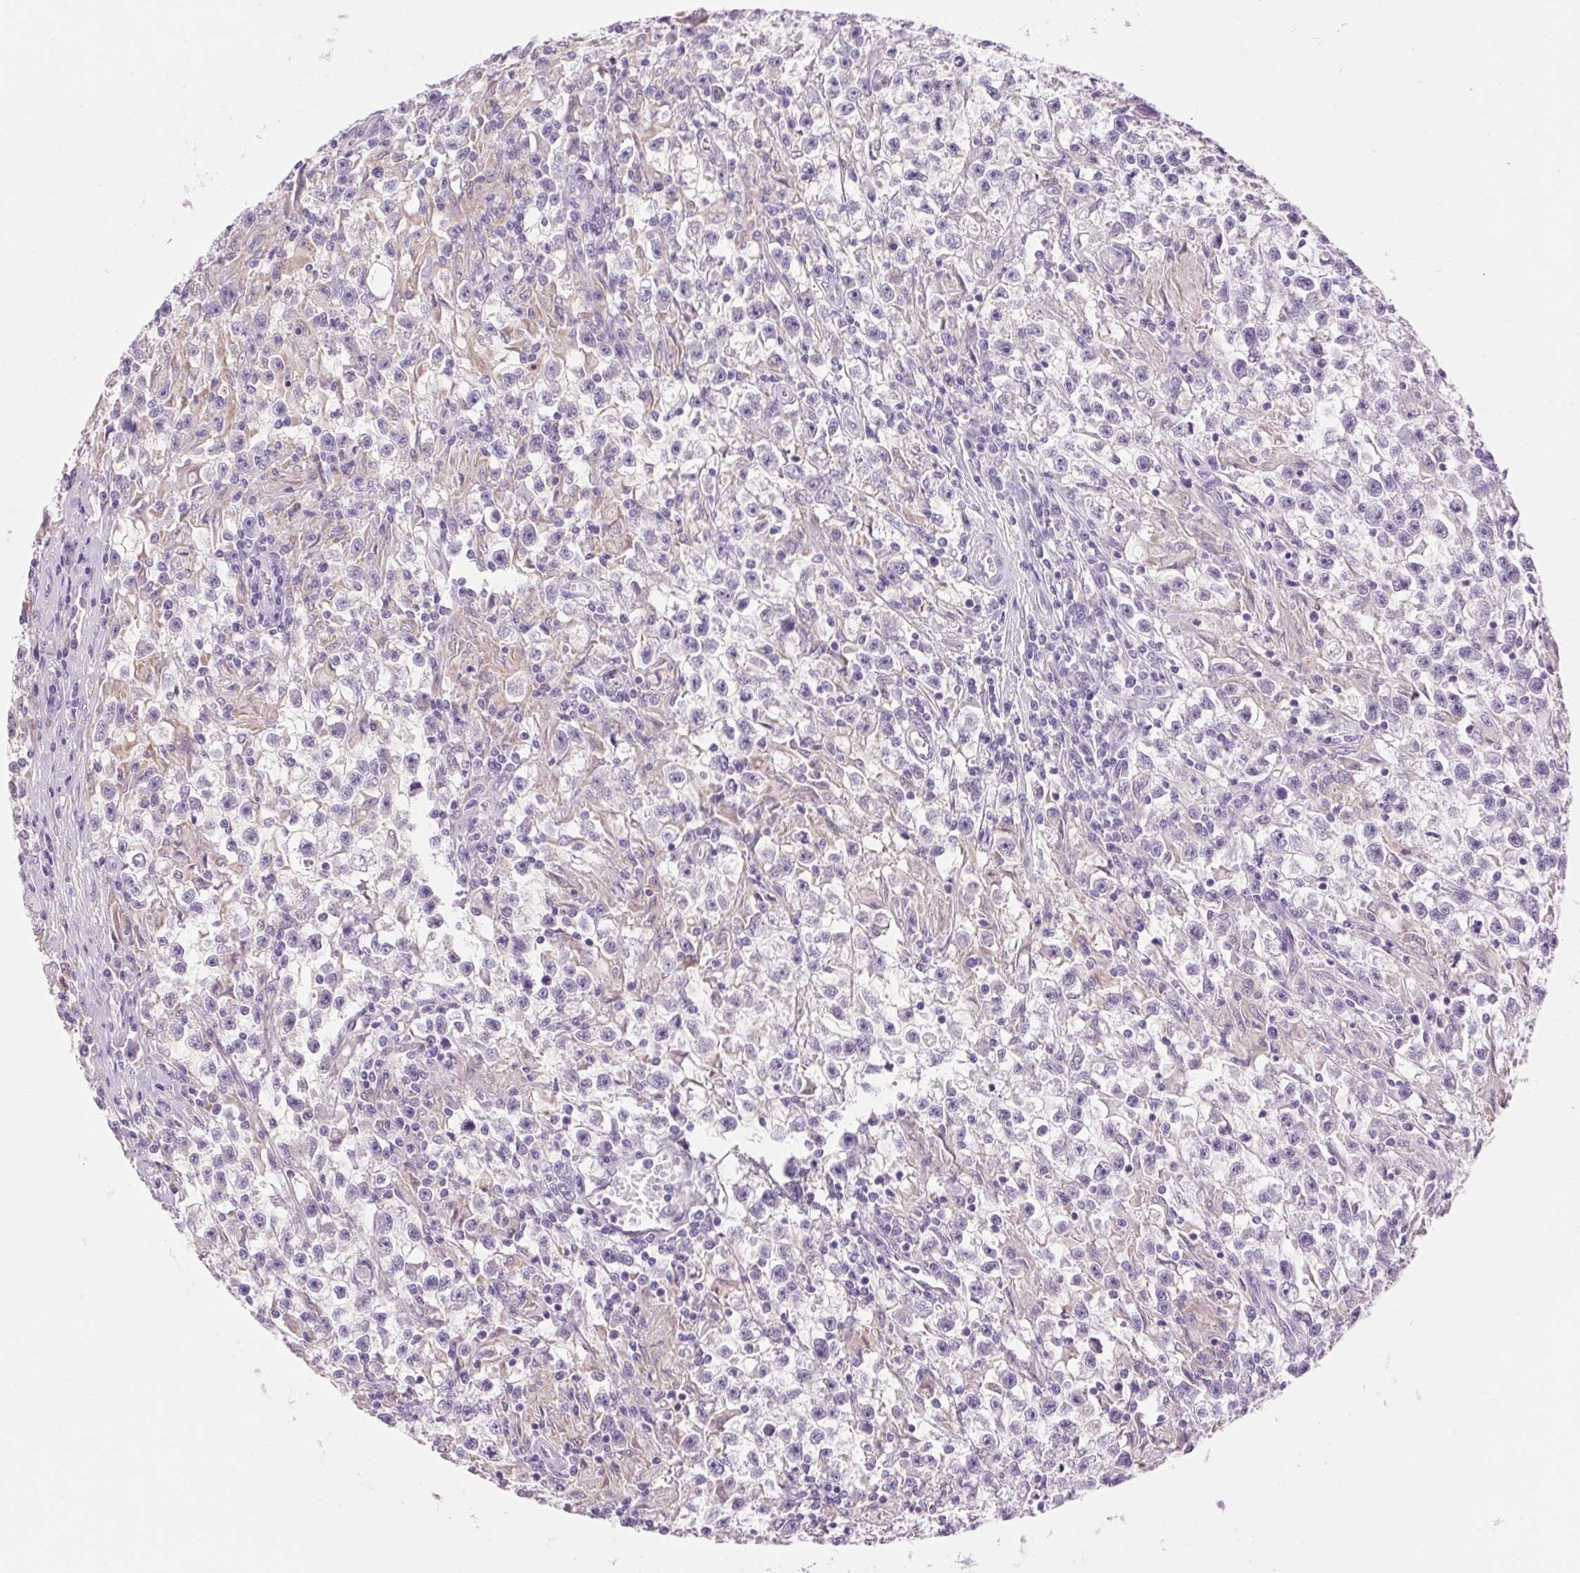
{"staining": {"intensity": "negative", "quantity": "none", "location": "none"}, "tissue": "testis cancer", "cell_type": "Tumor cells", "image_type": "cancer", "snomed": [{"axis": "morphology", "description": "Seminoma, NOS"}, {"axis": "topography", "description": "Testis"}], "caption": "High power microscopy photomicrograph of an immunohistochemistry histopathology image of testis seminoma, revealing no significant expression in tumor cells.", "gene": "SOWAHC", "patient": {"sex": "male", "age": 31}}